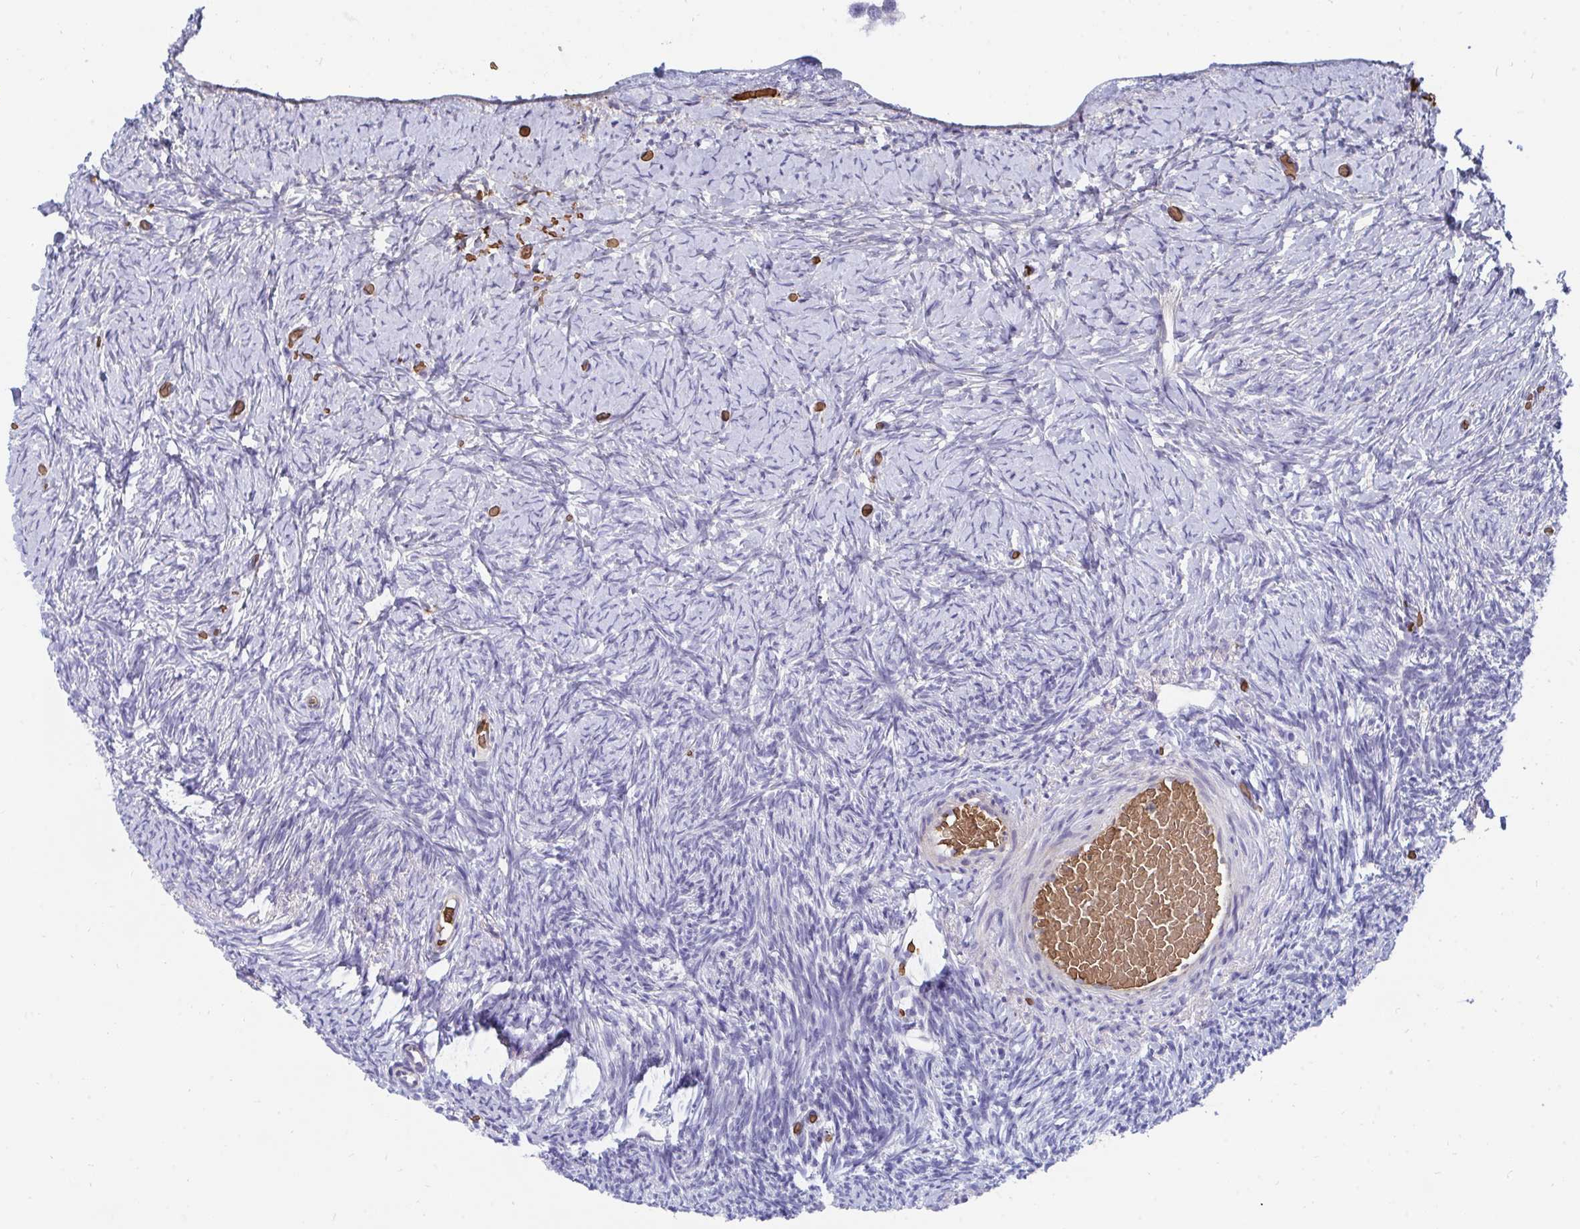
{"staining": {"intensity": "negative", "quantity": "none", "location": "none"}, "tissue": "ovary", "cell_type": "Follicle cells", "image_type": "normal", "snomed": [{"axis": "morphology", "description": "Normal tissue, NOS"}, {"axis": "topography", "description": "Ovary"}], "caption": "This micrograph is of normal ovary stained with IHC to label a protein in brown with the nuclei are counter-stained blue. There is no staining in follicle cells.", "gene": "MROH2B", "patient": {"sex": "female", "age": 39}}